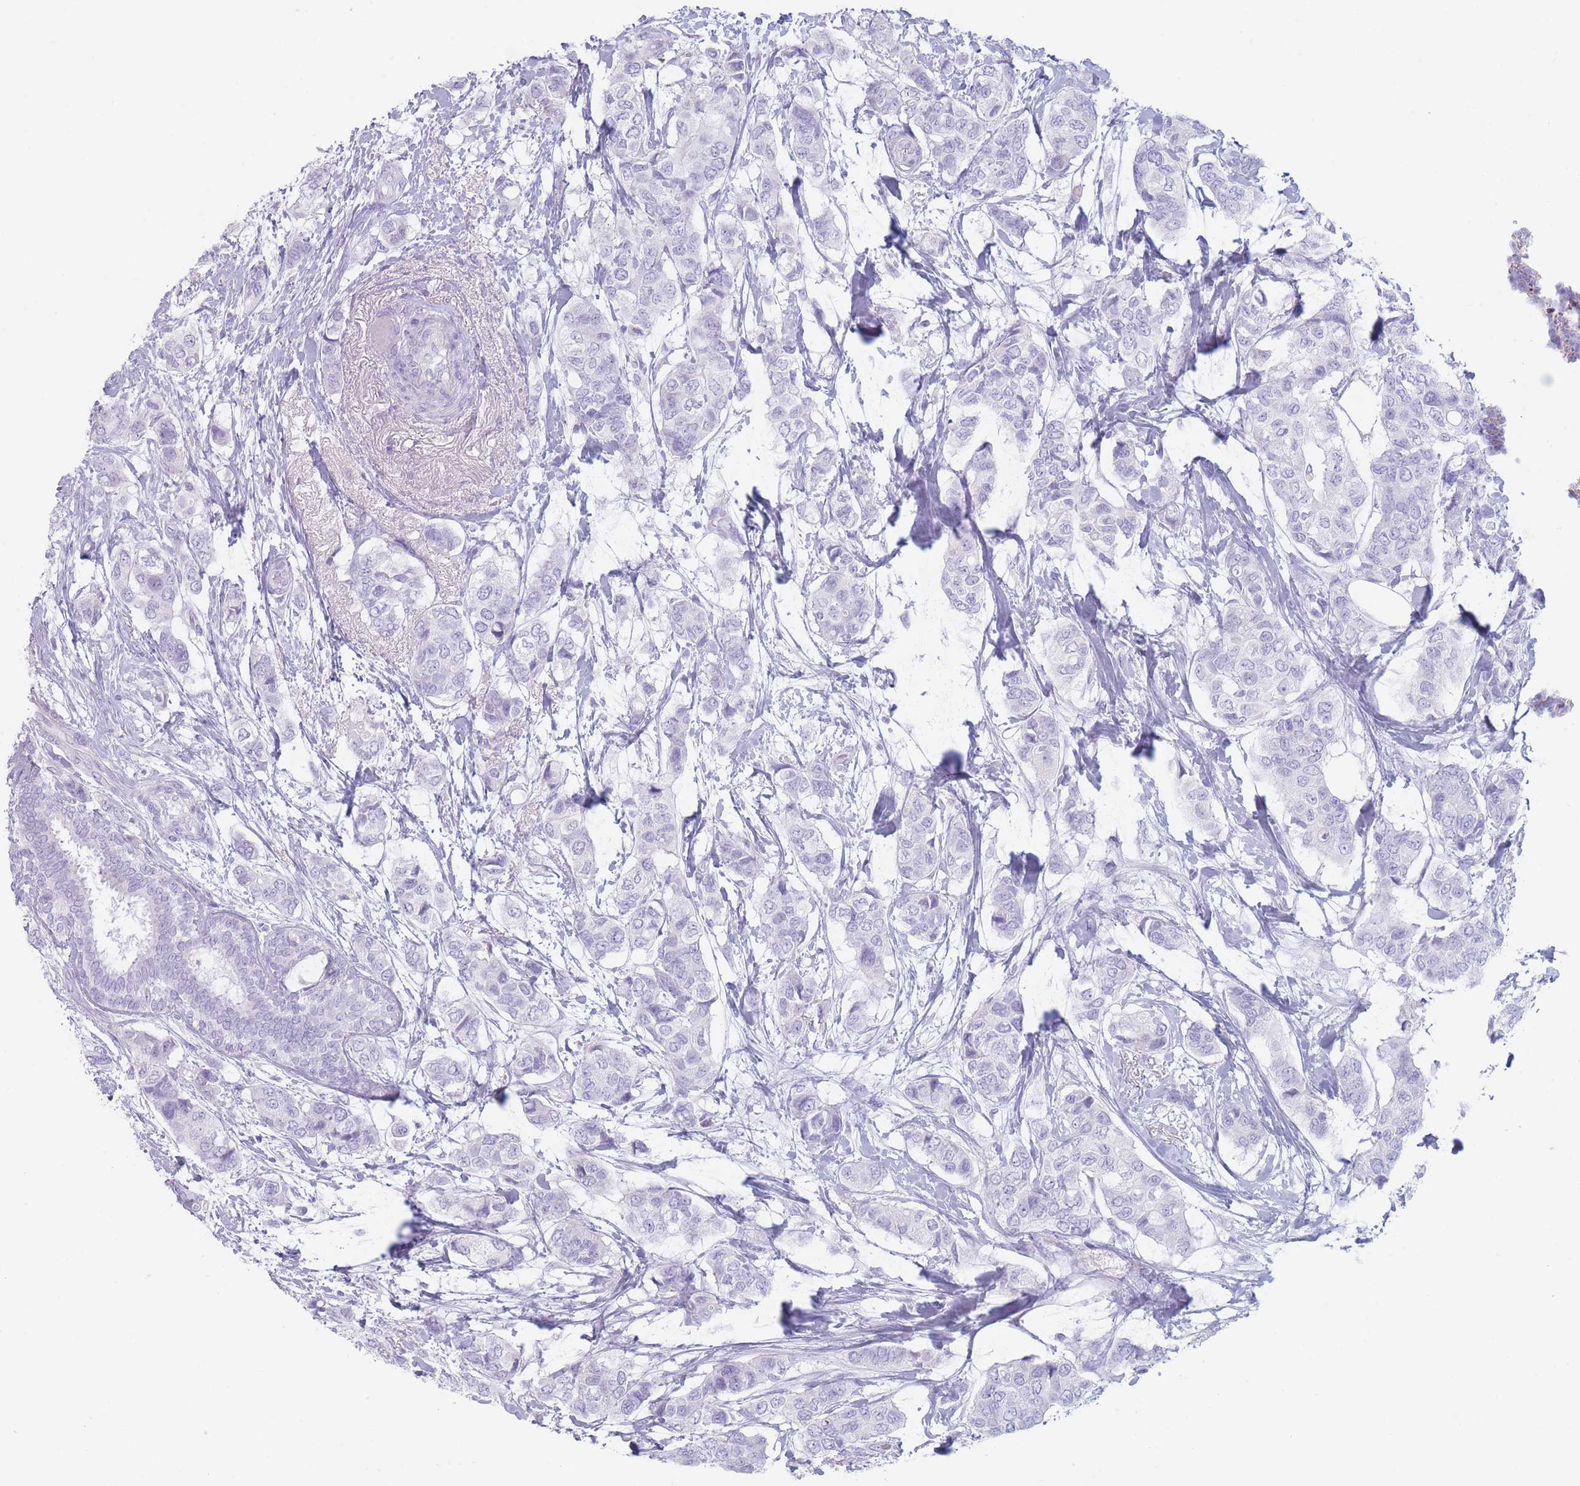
{"staining": {"intensity": "negative", "quantity": "none", "location": "none"}, "tissue": "breast cancer", "cell_type": "Tumor cells", "image_type": "cancer", "snomed": [{"axis": "morphology", "description": "Lobular carcinoma"}, {"axis": "topography", "description": "Breast"}], "caption": "A micrograph of human breast lobular carcinoma is negative for staining in tumor cells.", "gene": "GPR12", "patient": {"sex": "female", "age": 51}}